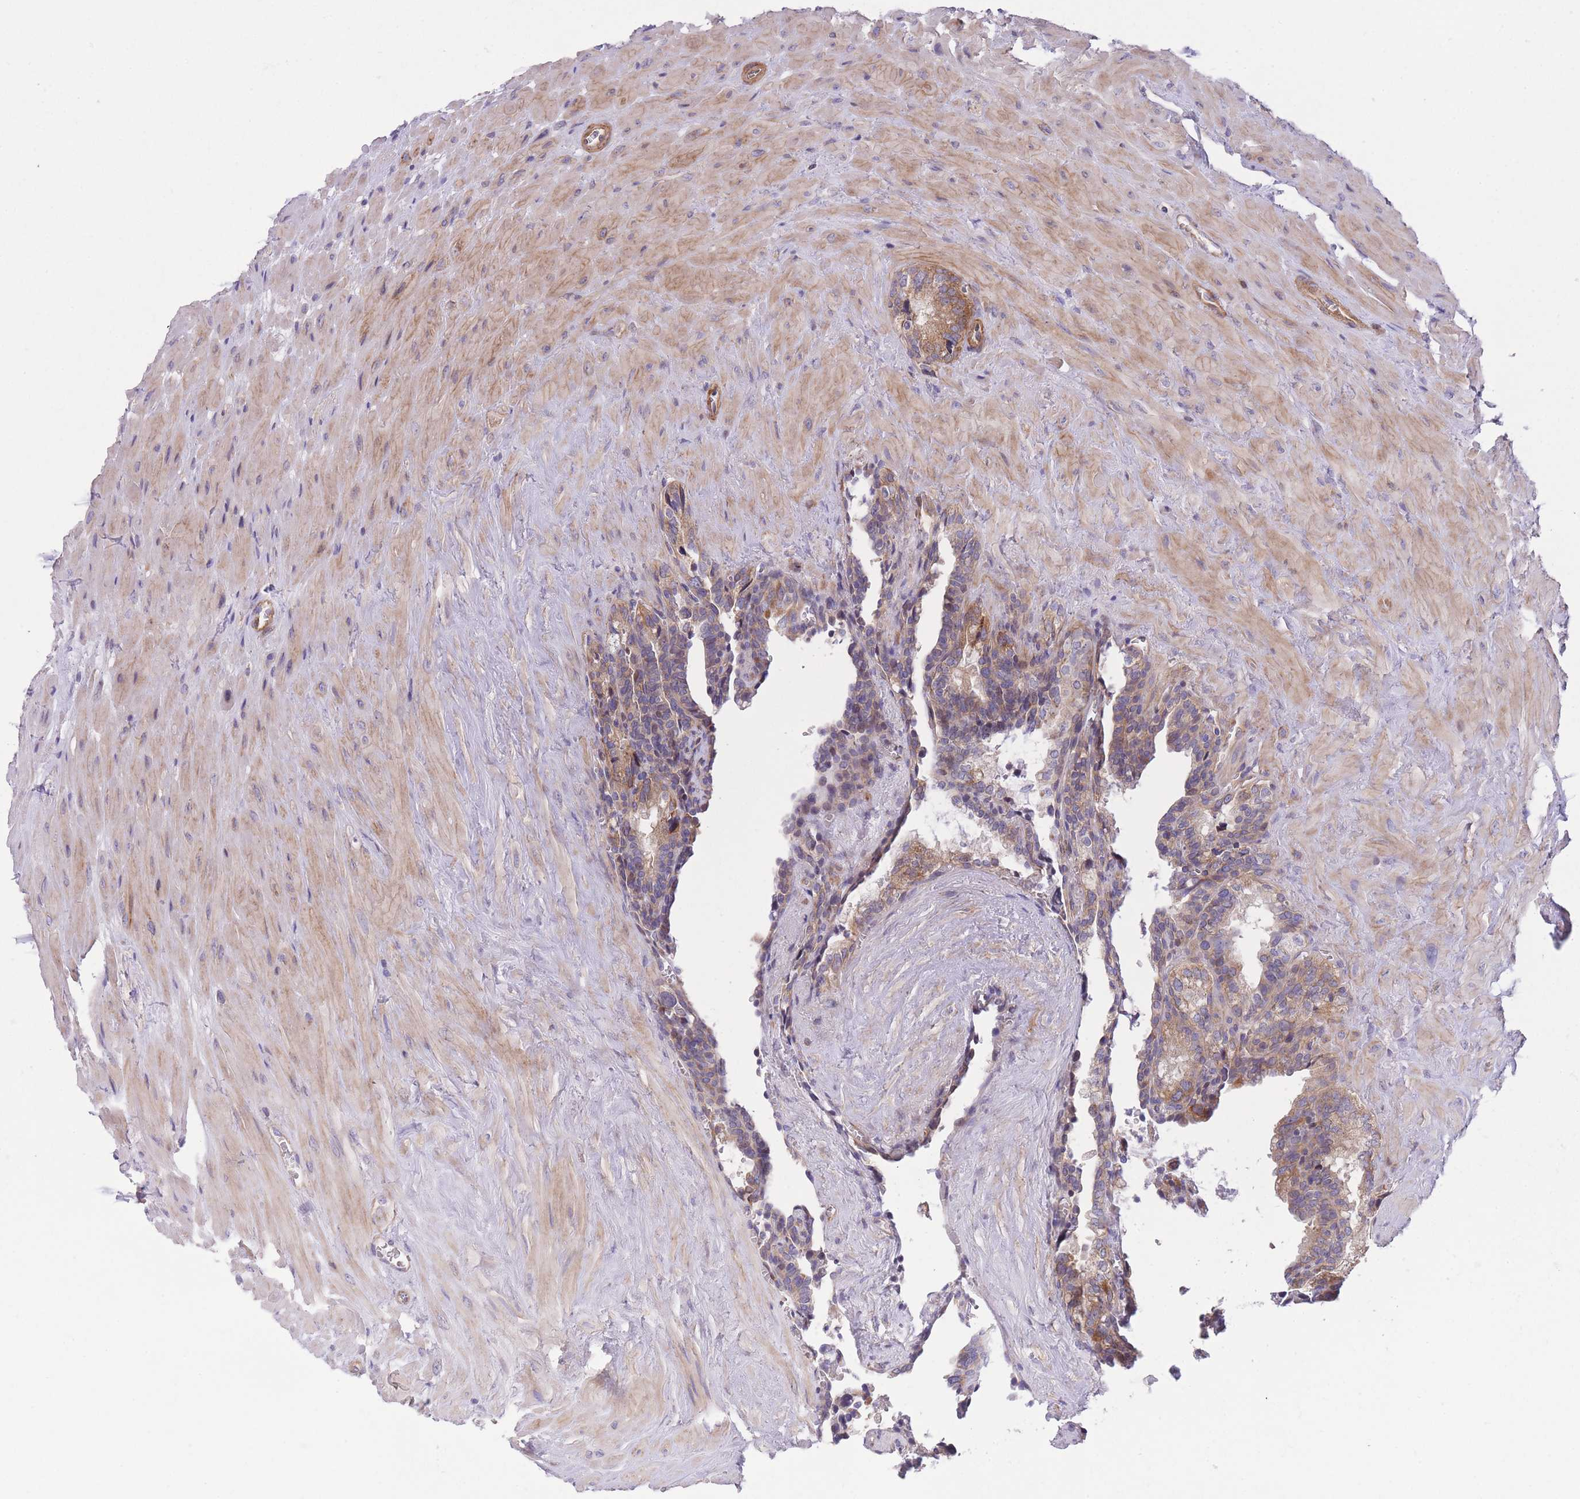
{"staining": {"intensity": "moderate", "quantity": "25%-75%", "location": "cytoplasmic/membranous"}, "tissue": "seminal vesicle", "cell_type": "Glandular cells", "image_type": "normal", "snomed": [{"axis": "morphology", "description": "Normal tissue, NOS"}, {"axis": "topography", "description": "Seminal veicle"}], "caption": "Immunohistochemistry (IHC) photomicrograph of benign seminal vesicle: human seminal vesicle stained using IHC shows medium levels of moderate protein expression localized specifically in the cytoplasmic/membranous of glandular cells, appearing as a cytoplasmic/membranous brown color.", "gene": "CHAC1", "patient": {"sex": "male", "age": 68}}